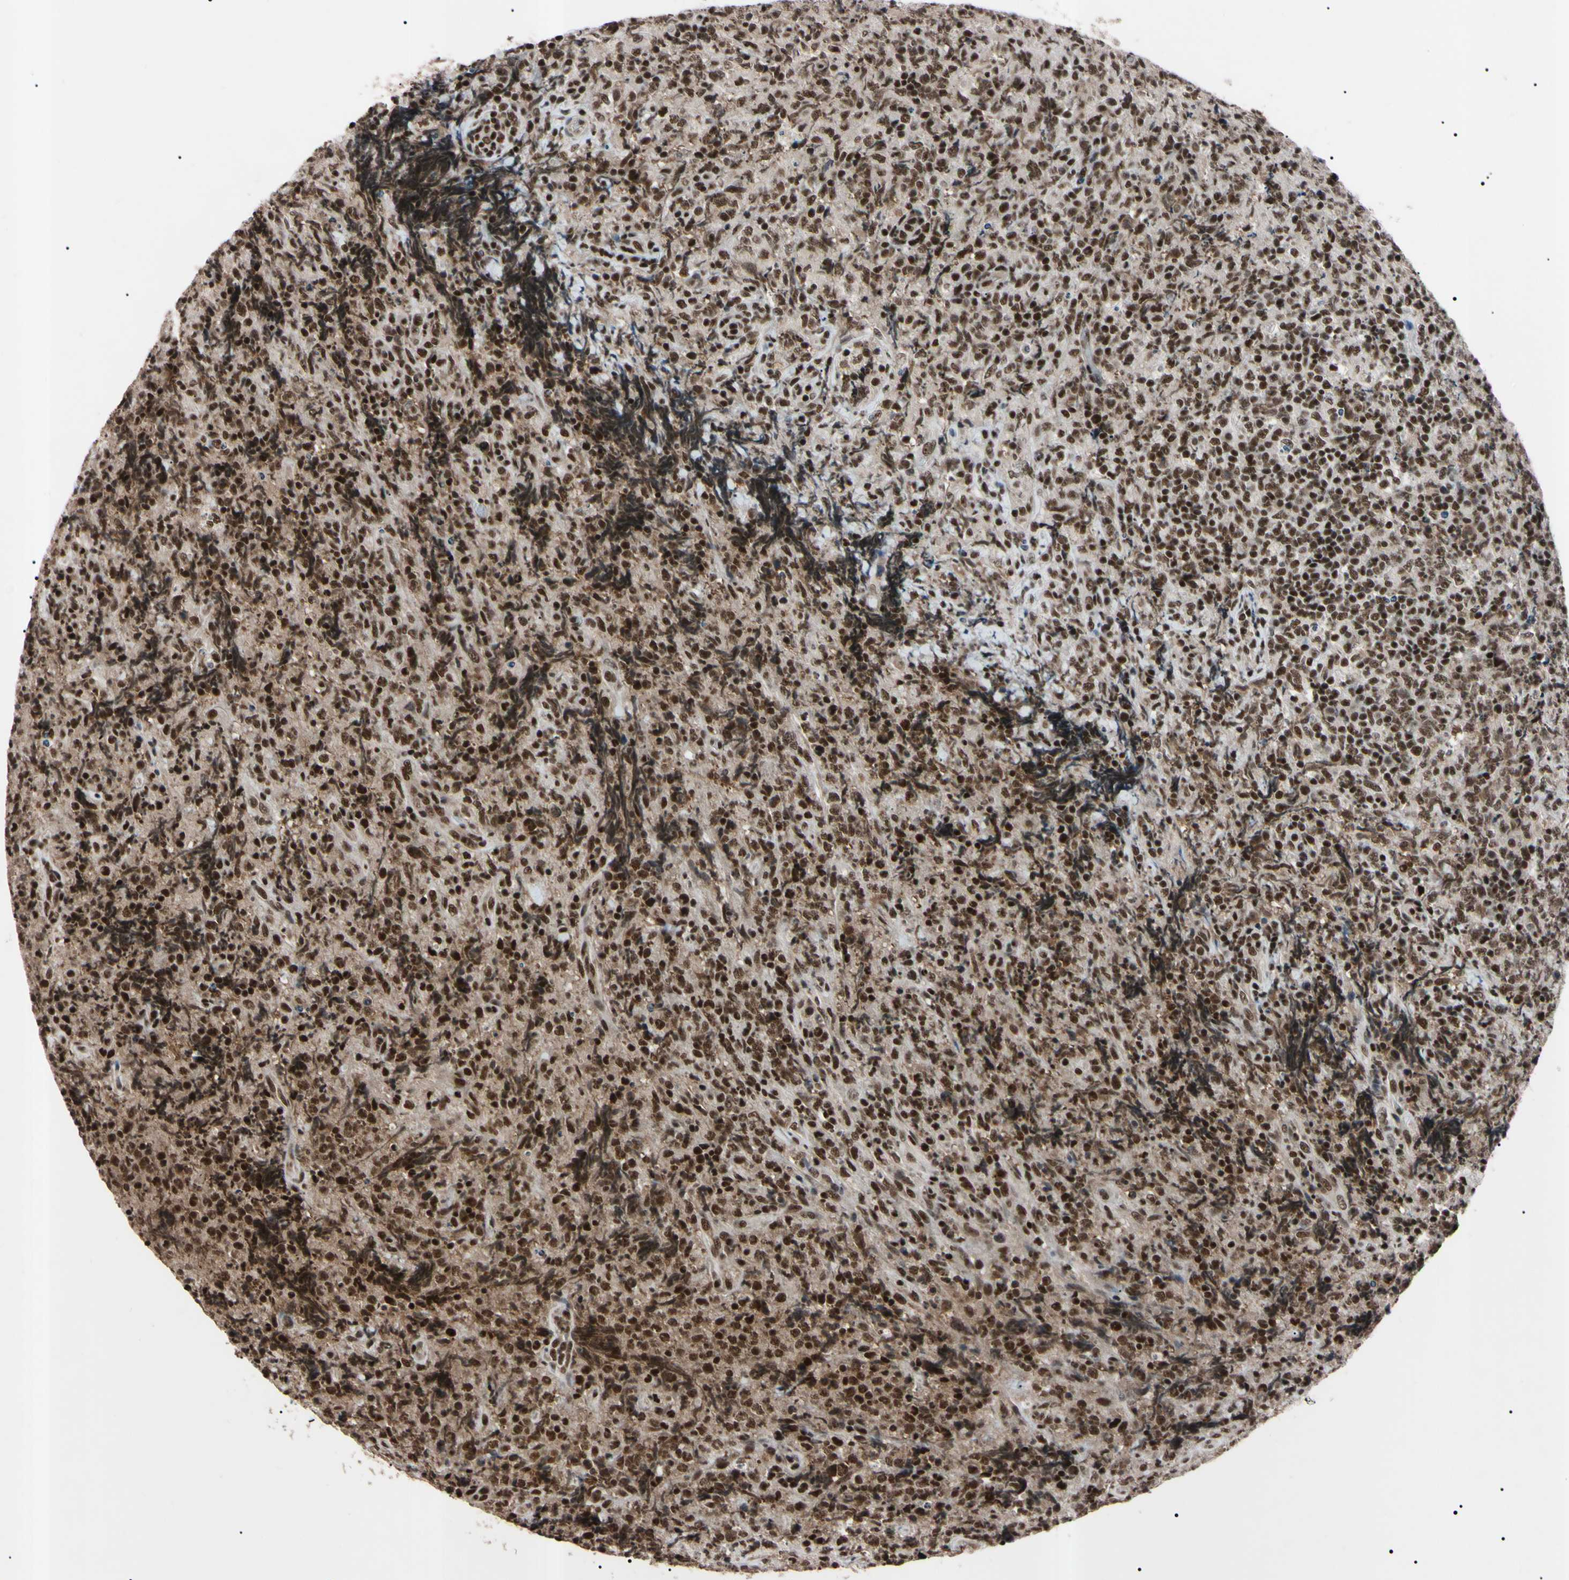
{"staining": {"intensity": "moderate", "quantity": ">75%", "location": "nuclear"}, "tissue": "lymphoma", "cell_type": "Tumor cells", "image_type": "cancer", "snomed": [{"axis": "morphology", "description": "Malignant lymphoma, non-Hodgkin's type, High grade"}, {"axis": "topography", "description": "Tonsil"}], "caption": "High-power microscopy captured an IHC histopathology image of malignant lymphoma, non-Hodgkin's type (high-grade), revealing moderate nuclear expression in approximately >75% of tumor cells.", "gene": "YY1", "patient": {"sex": "female", "age": 36}}